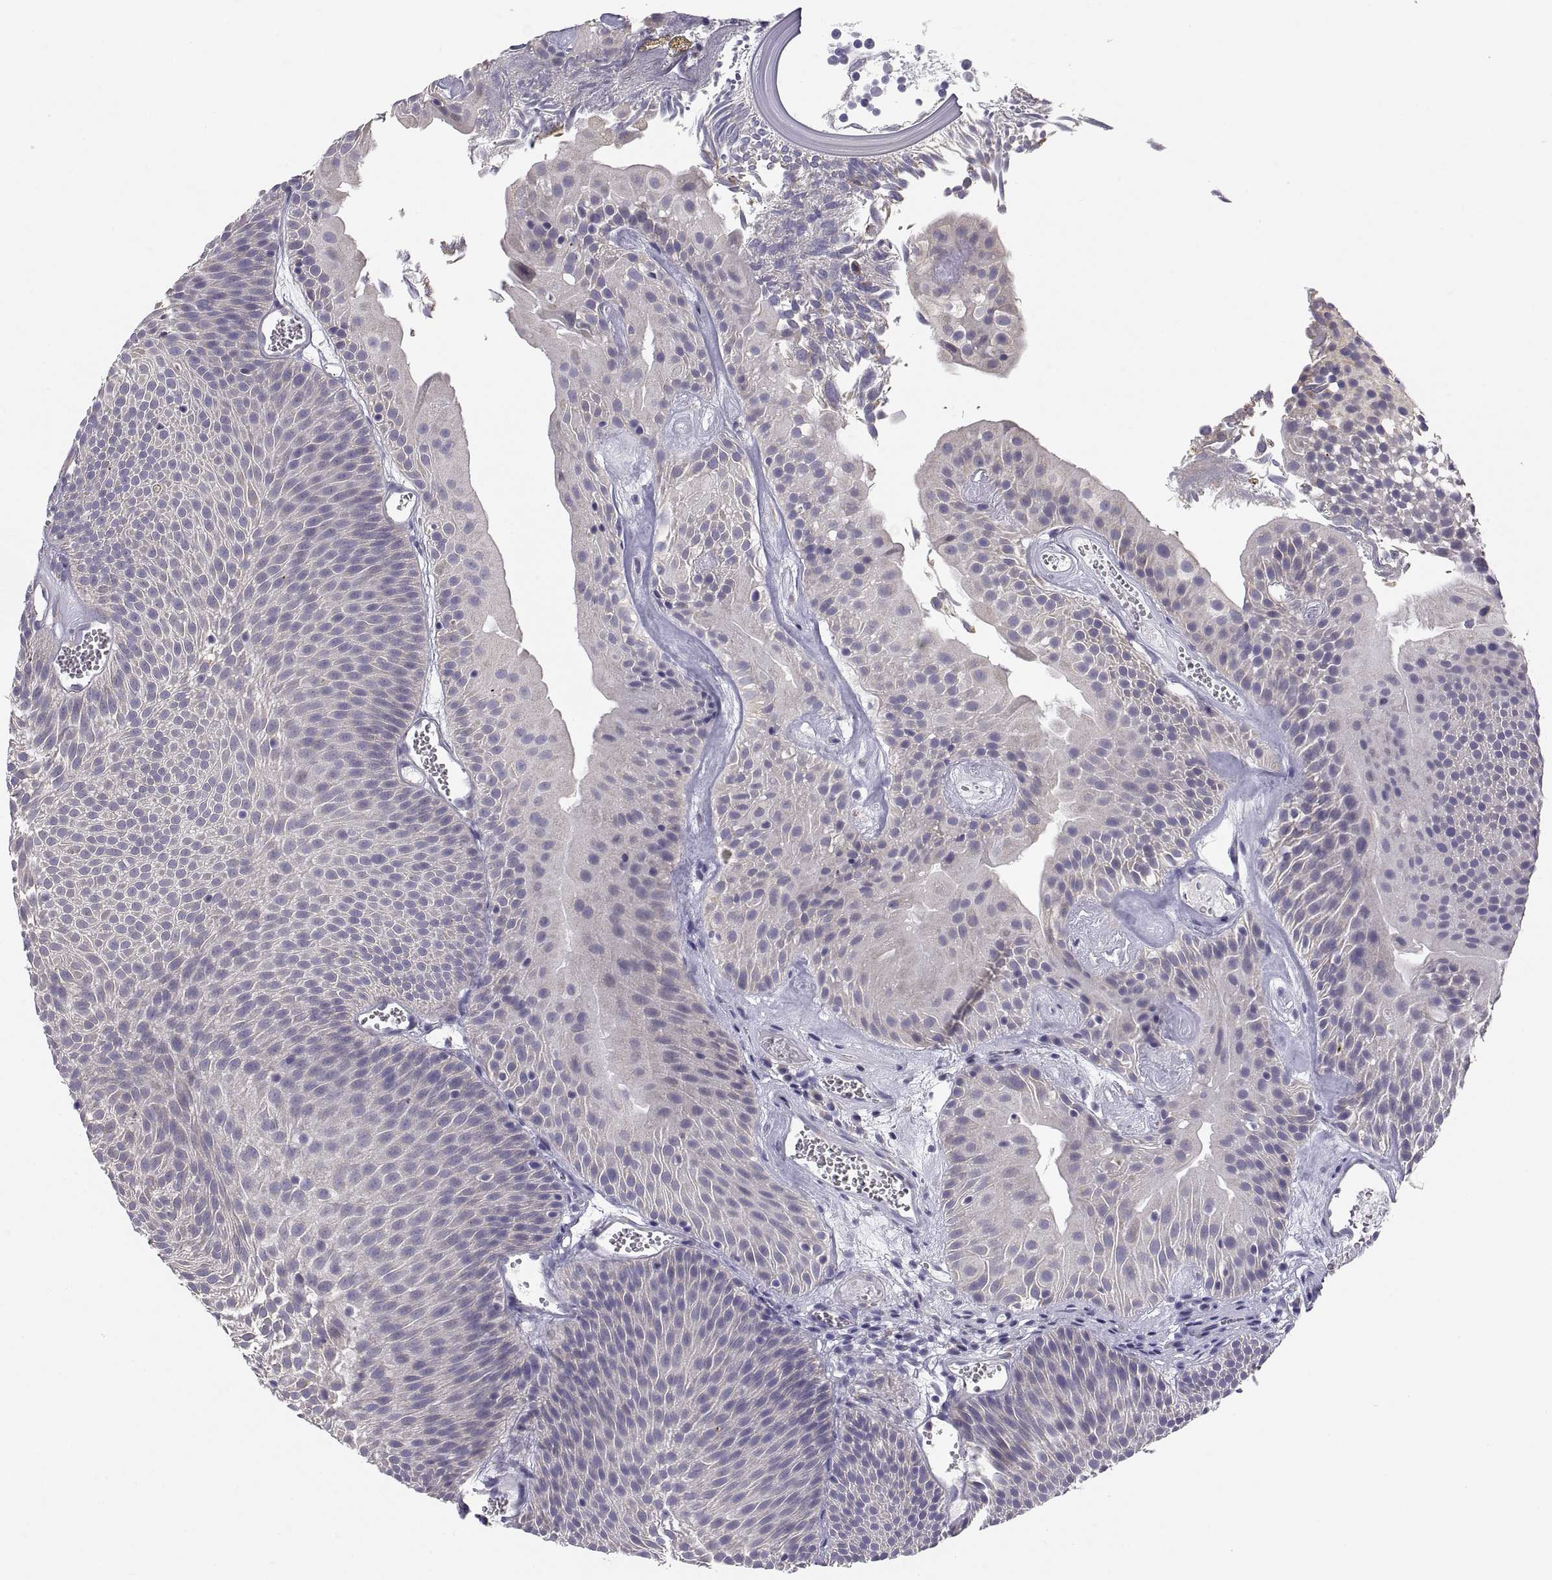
{"staining": {"intensity": "negative", "quantity": "none", "location": "none"}, "tissue": "urothelial cancer", "cell_type": "Tumor cells", "image_type": "cancer", "snomed": [{"axis": "morphology", "description": "Urothelial carcinoma, Low grade"}, {"axis": "topography", "description": "Urinary bladder"}], "caption": "A high-resolution image shows IHC staining of low-grade urothelial carcinoma, which shows no significant expression in tumor cells. (DAB (3,3'-diaminobenzidine) immunohistochemistry, high magnification).", "gene": "TNNC1", "patient": {"sex": "male", "age": 52}}